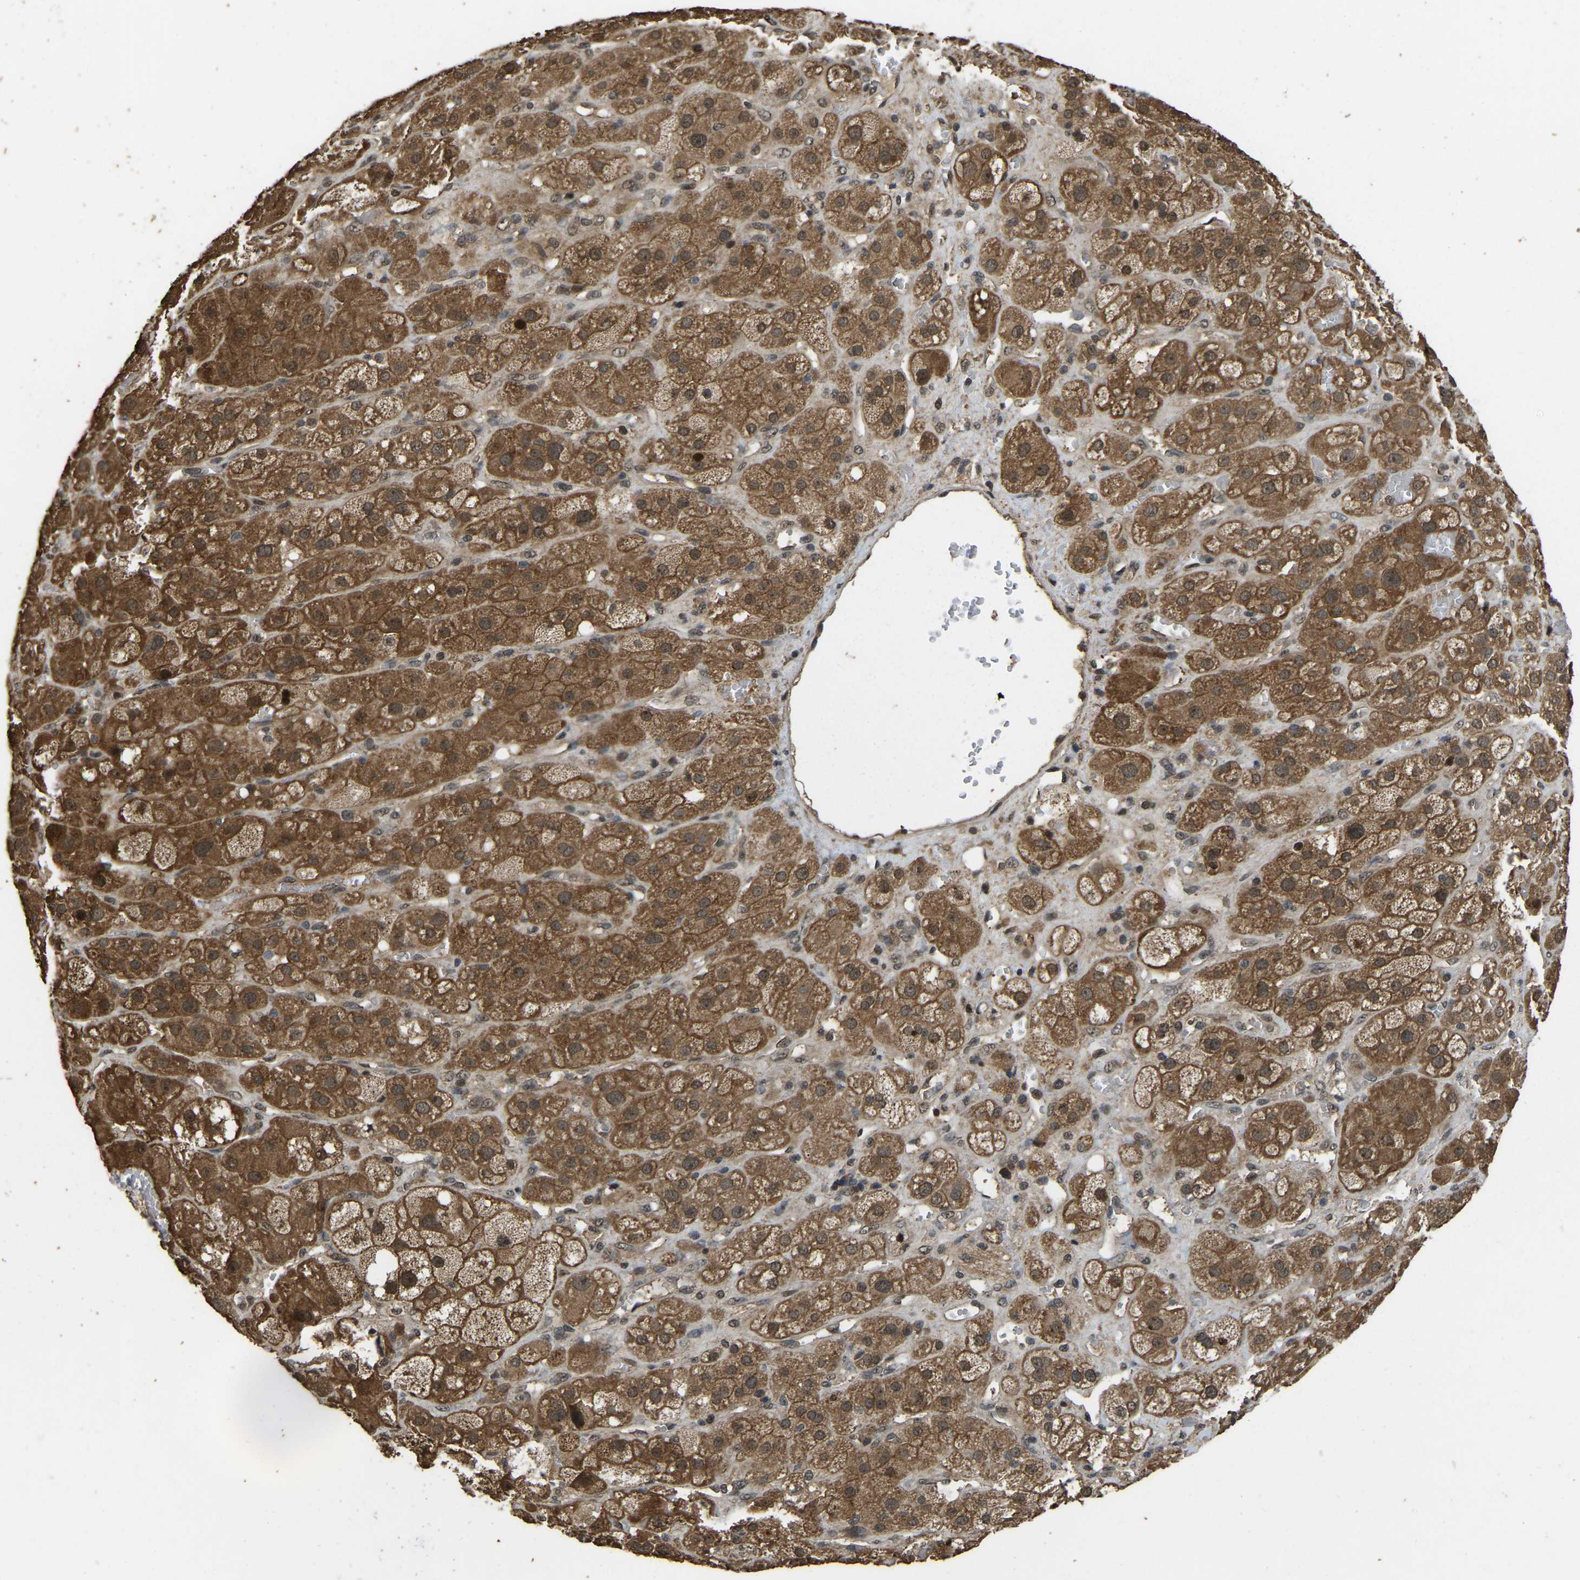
{"staining": {"intensity": "moderate", "quantity": ">75%", "location": "cytoplasmic/membranous,nuclear"}, "tissue": "adrenal gland", "cell_type": "Glandular cells", "image_type": "normal", "snomed": [{"axis": "morphology", "description": "Normal tissue, NOS"}, {"axis": "topography", "description": "Adrenal gland"}], "caption": "Protein staining demonstrates moderate cytoplasmic/membranous,nuclear positivity in approximately >75% of glandular cells in unremarkable adrenal gland. Using DAB (brown) and hematoxylin (blue) stains, captured at high magnification using brightfield microscopy.", "gene": "ARHGAP23", "patient": {"sex": "female", "age": 47}}